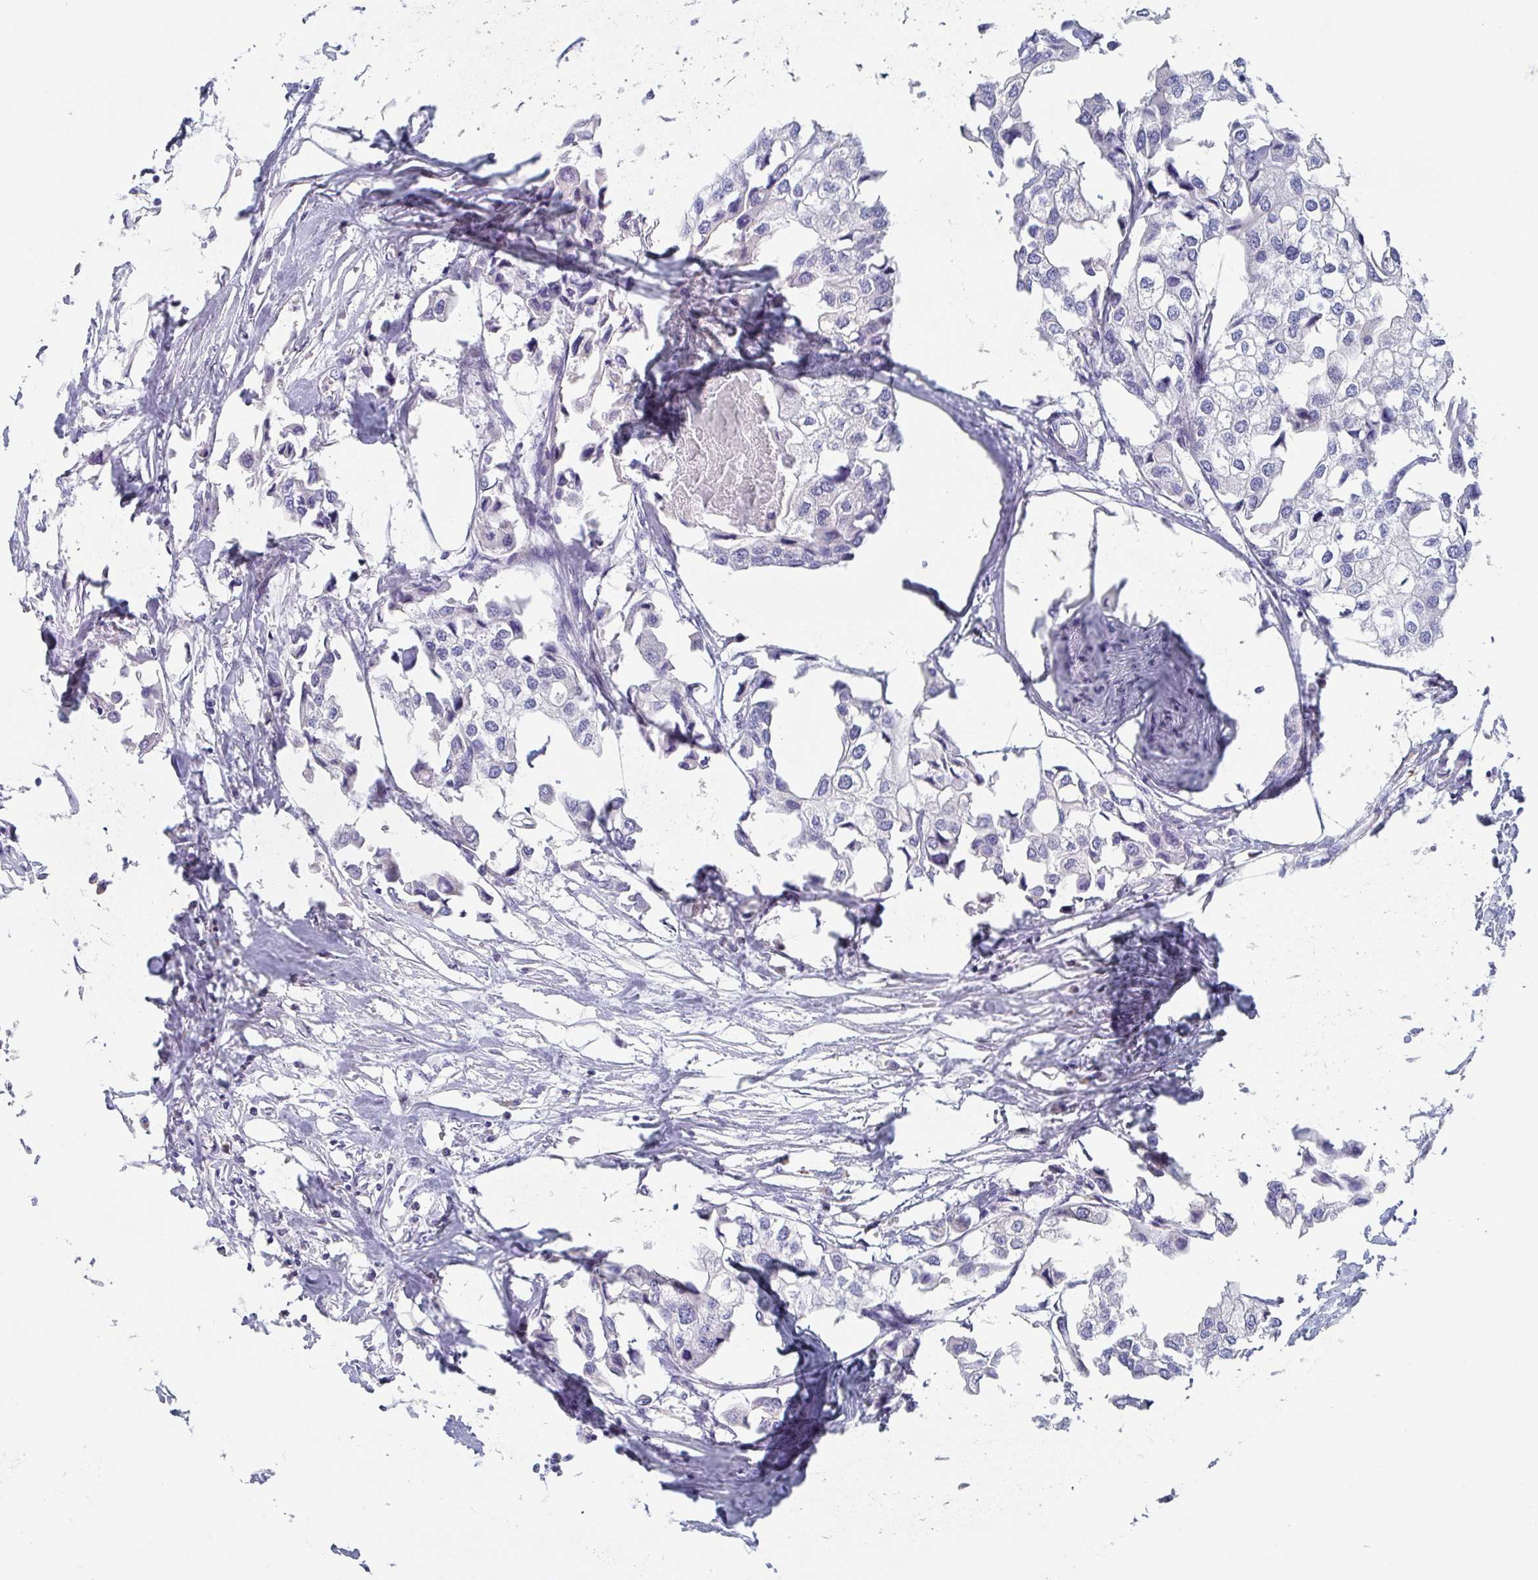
{"staining": {"intensity": "negative", "quantity": "none", "location": "none"}, "tissue": "urothelial cancer", "cell_type": "Tumor cells", "image_type": "cancer", "snomed": [{"axis": "morphology", "description": "Urothelial carcinoma, High grade"}, {"axis": "topography", "description": "Urinary bladder"}], "caption": "This is an immunohistochemistry (IHC) photomicrograph of high-grade urothelial carcinoma. There is no expression in tumor cells.", "gene": "NT5C3B", "patient": {"sex": "male", "age": 64}}